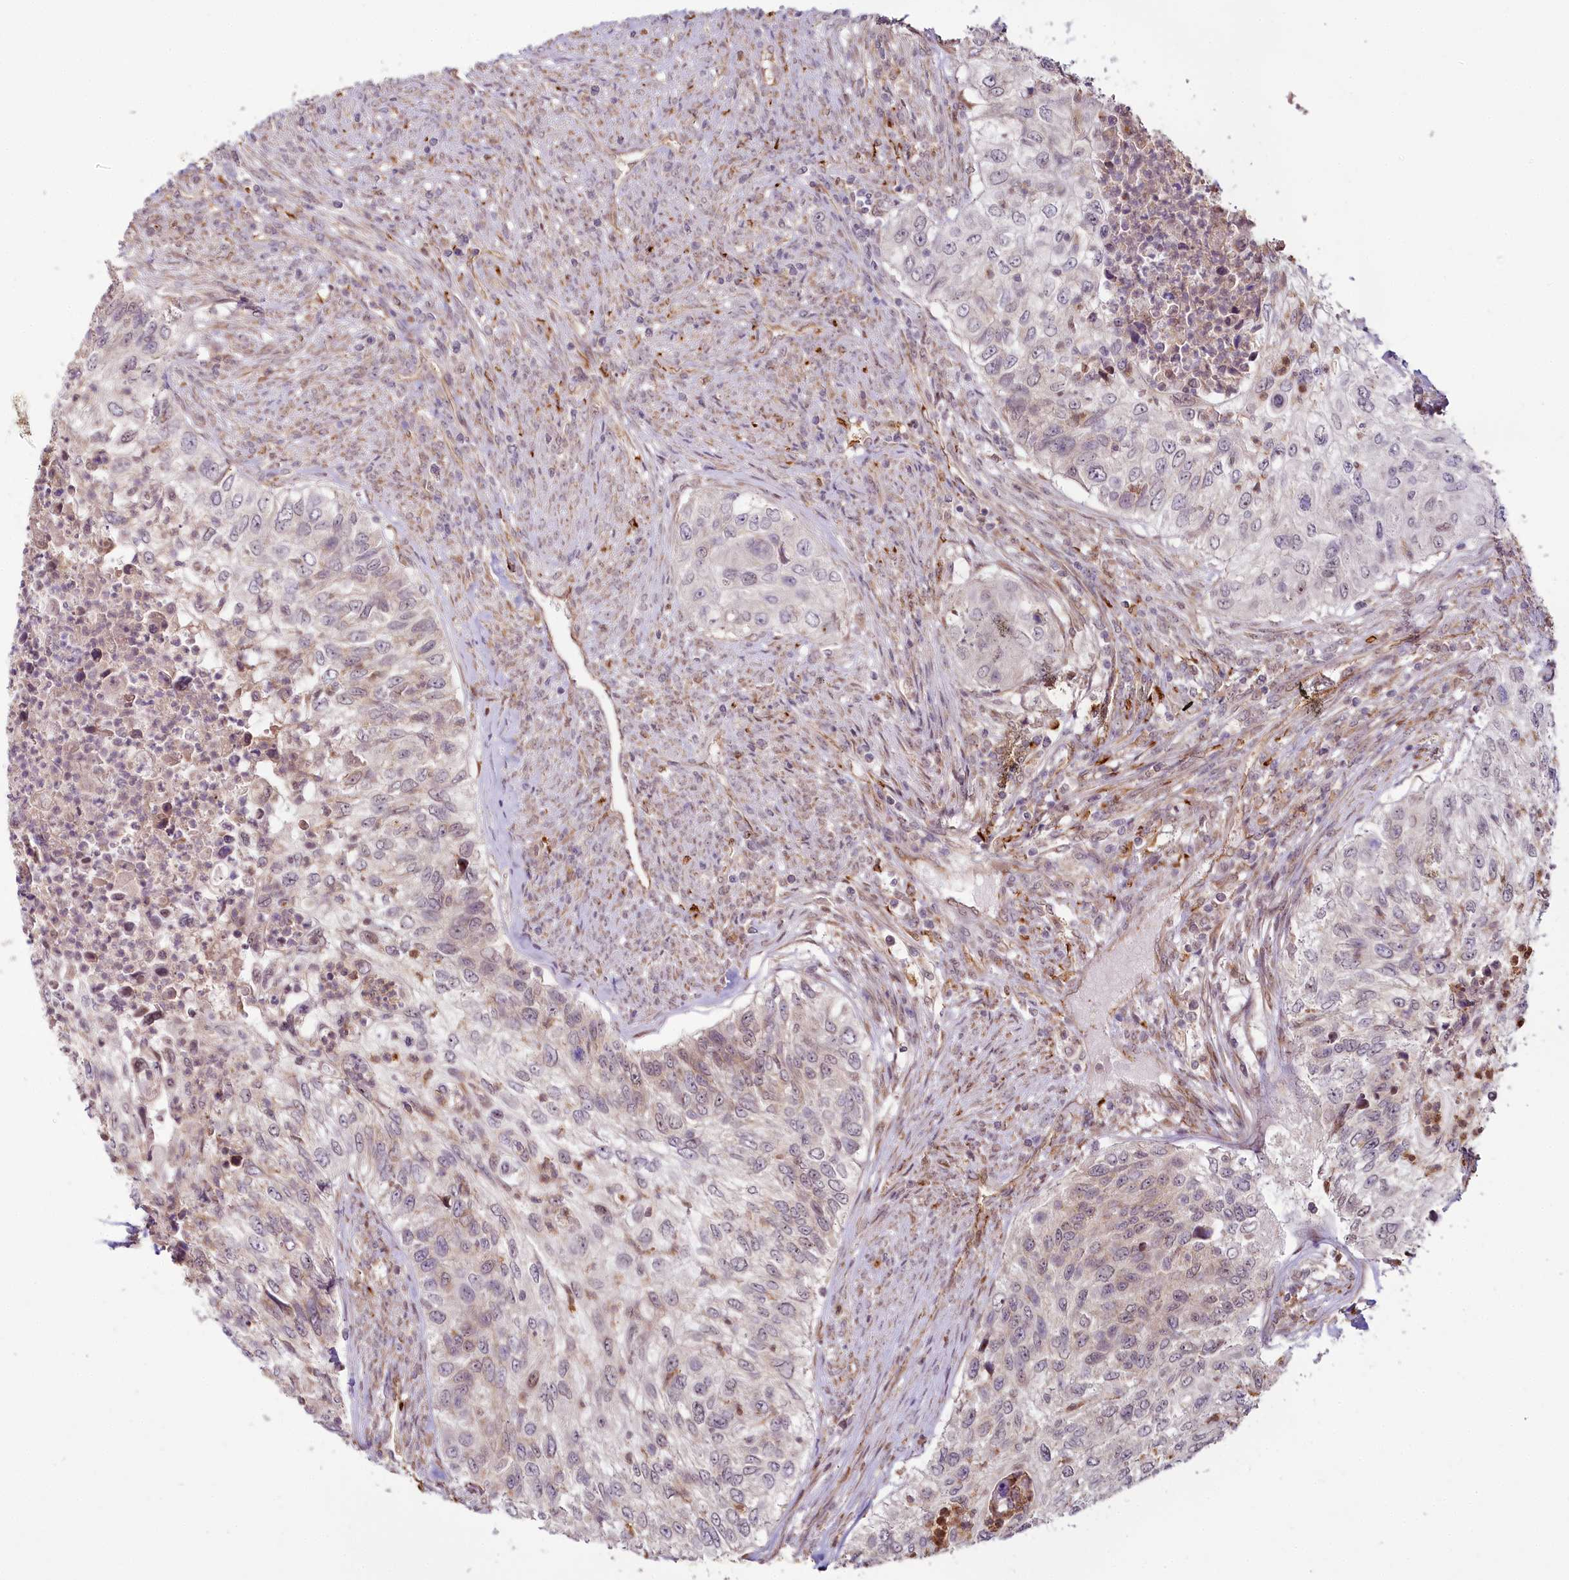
{"staining": {"intensity": "weak", "quantity": "<25%", "location": "cytoplasmic/membranous,nuclear"}, "tissue": "urothelial cancer", "cell_type": "Tumor cells", "image_type": "cancer", "snomed": [{"axis": "morphology", "description": "Urothelial carcinoma, High grade"}, {"axis": "topography", "description": "Urinary bladder"}], "caption": "Tumor cells are negative for brown protein staining in urothelial cancer. The staining is performed using DAB (3,3'-diaminobenzidine) brown chromogen with nuclei counter-stained in using hematoxylin.", "gene": "ALKBH8", "patient": {"sex": "female", "age": 60}}